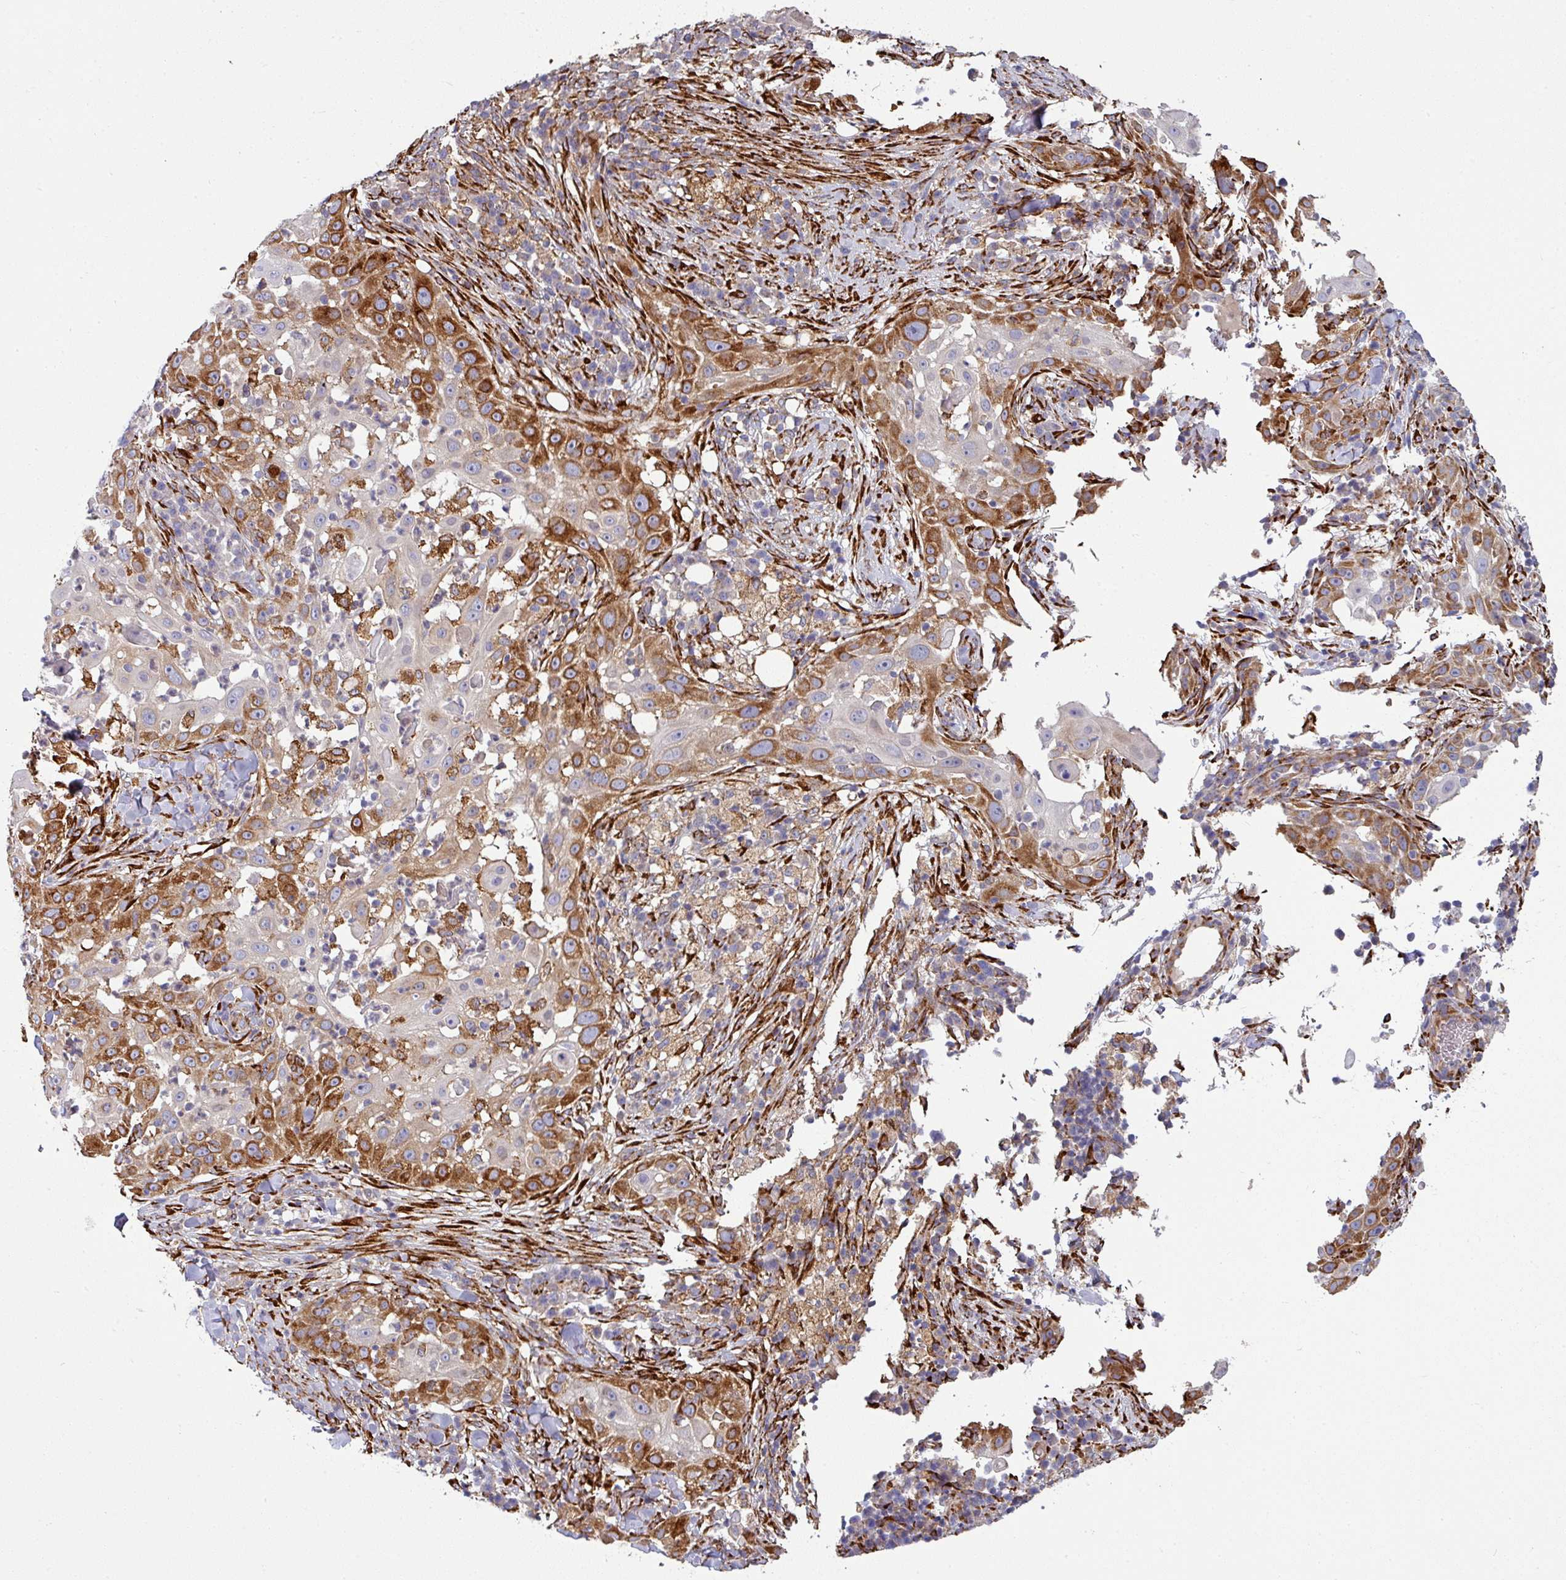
{"staining": {"intensity": "strong", "quantity": "<25%", "location": "cytoplasmic/membranous"}, "tissue": "skin cancer", "cell_type": "Tumor cells", "image_type": "cancer", "snomed": [{"axis": "morphology", "description": "Squamous cell carcinoma, NOS"}, {"axis": "topography", "description": "Skin"}], "caption": "Protein expression analysis of skin squamous cell carcinoma shows strong cytoplasmic/membranous positivity in approximately <25% of tumor cells.", "gene": "ZNF268", "patient": {"sex": "female", "age": 44}}